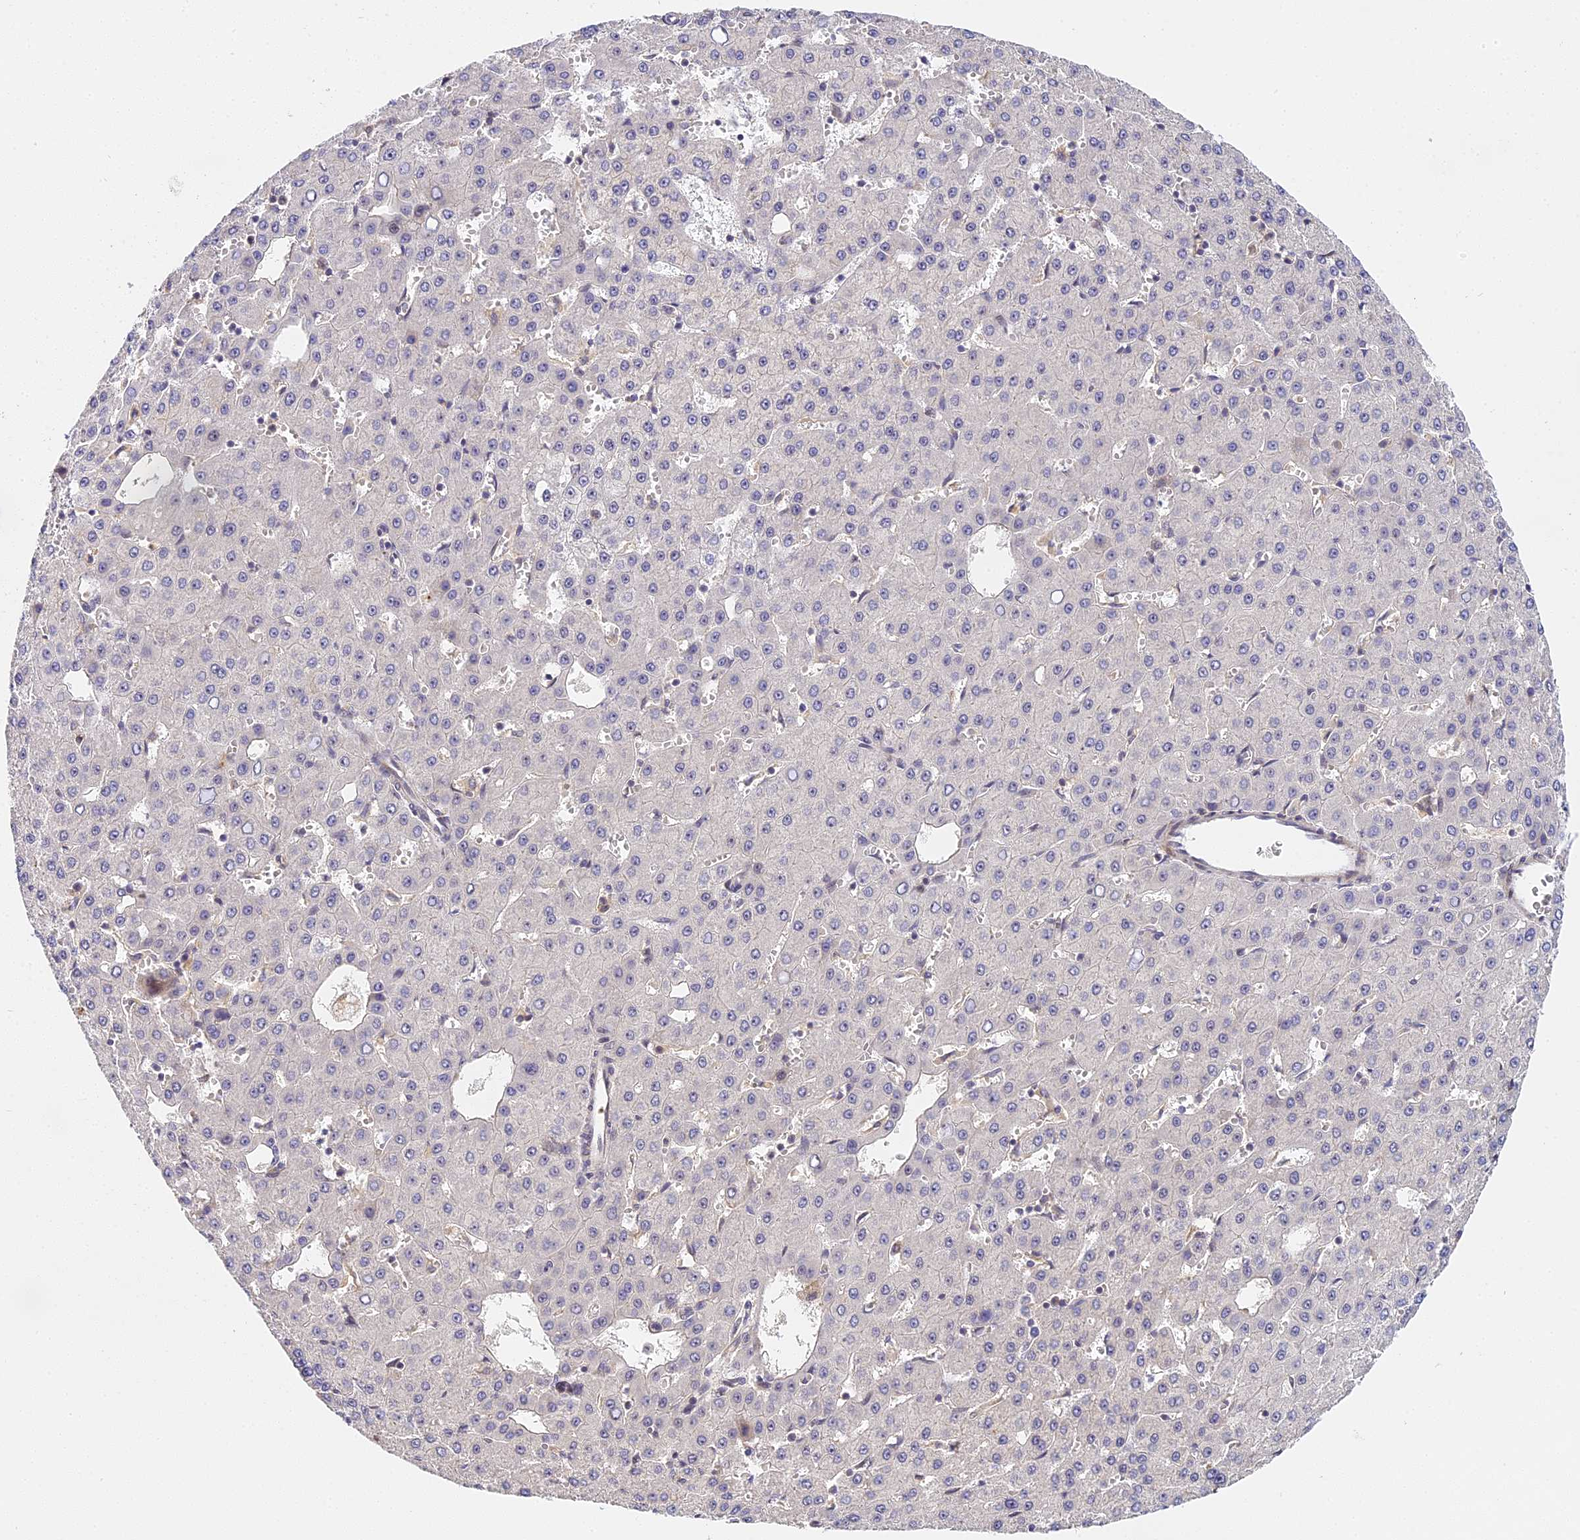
{"staining": {"intensity": "negative", "quantity": "none", "location": "none"}, "tissue": "liver cancer", "cell_type": "Tumor cells", "image_type": "cancer", "snomed": [{"axis": "morphology", "description": "Carcinoma, Hepatocellular, NOS"}, {"axis": "topography", "description": "Liver"}], "caption": "DAB (3,3'-diaminobenzidine) immunohistochemical staining of human liver cancer (hepatocellular carcinoma) demonstrates no significant staining in tumor cells.", "gene": "IMPACT", "patient": {"sex": "male", "age": 47}}